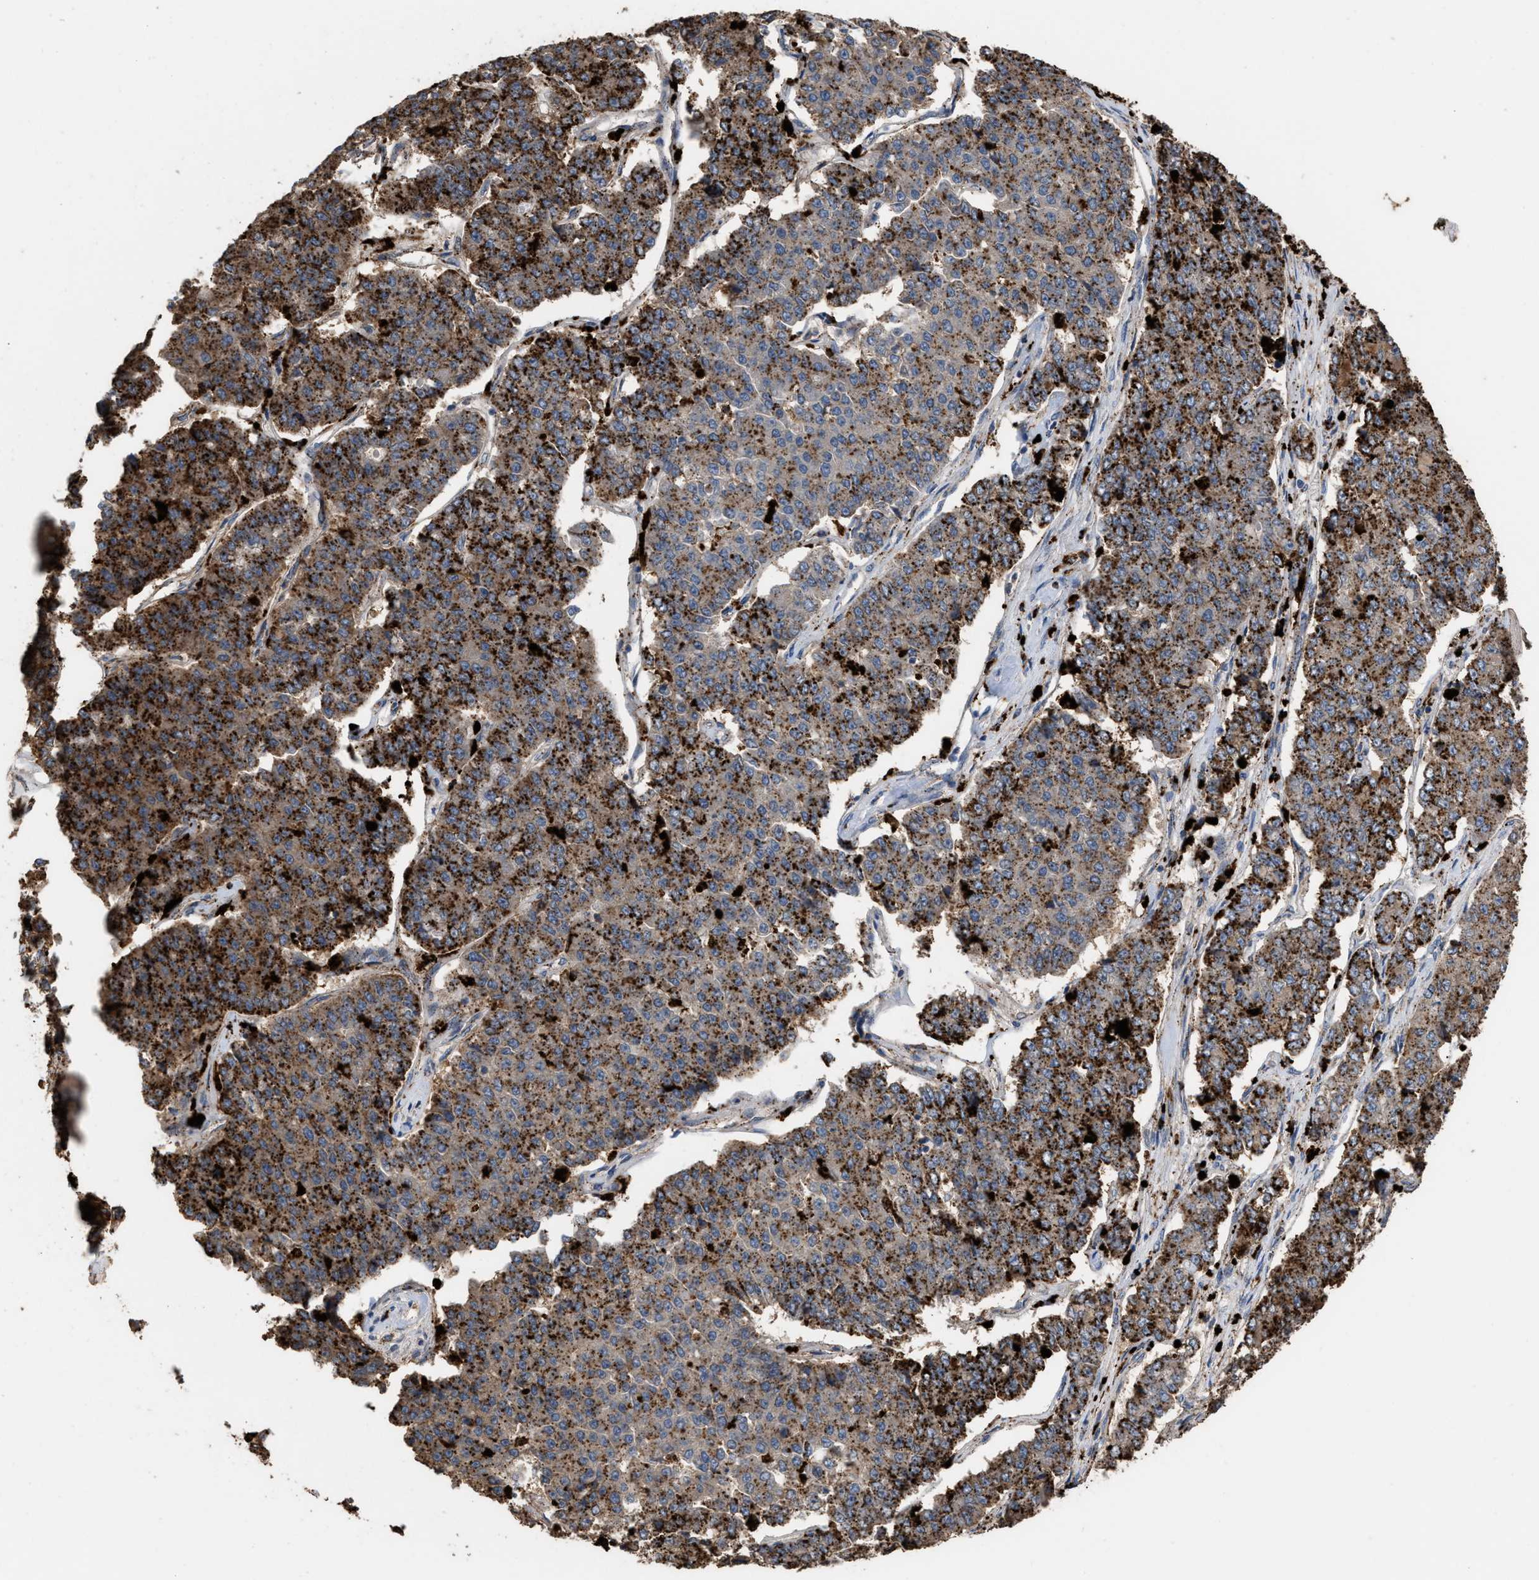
{"staining": {"intensity": "moderate", "quantity": ">75%", "location": "cytoplasmic/membranous"}, "tissue": "pancreatic cancer", "cell_type": "Tumor cells", "image_type": "cancer", "snomed": [{"axis": "morphology", "description": "Adenocarcinoma, NOS"}, {"axis": "topography", "description": "Pancreas"}], "caption": "A photomicrograph of adenocarcinoma (pancreatic) stained for a protein exhibits moderate cytoplasmic/membranous brown staining in tumor cells.", "gene": "ELMO3", "patient": {"sex": "male", "age": 50}}